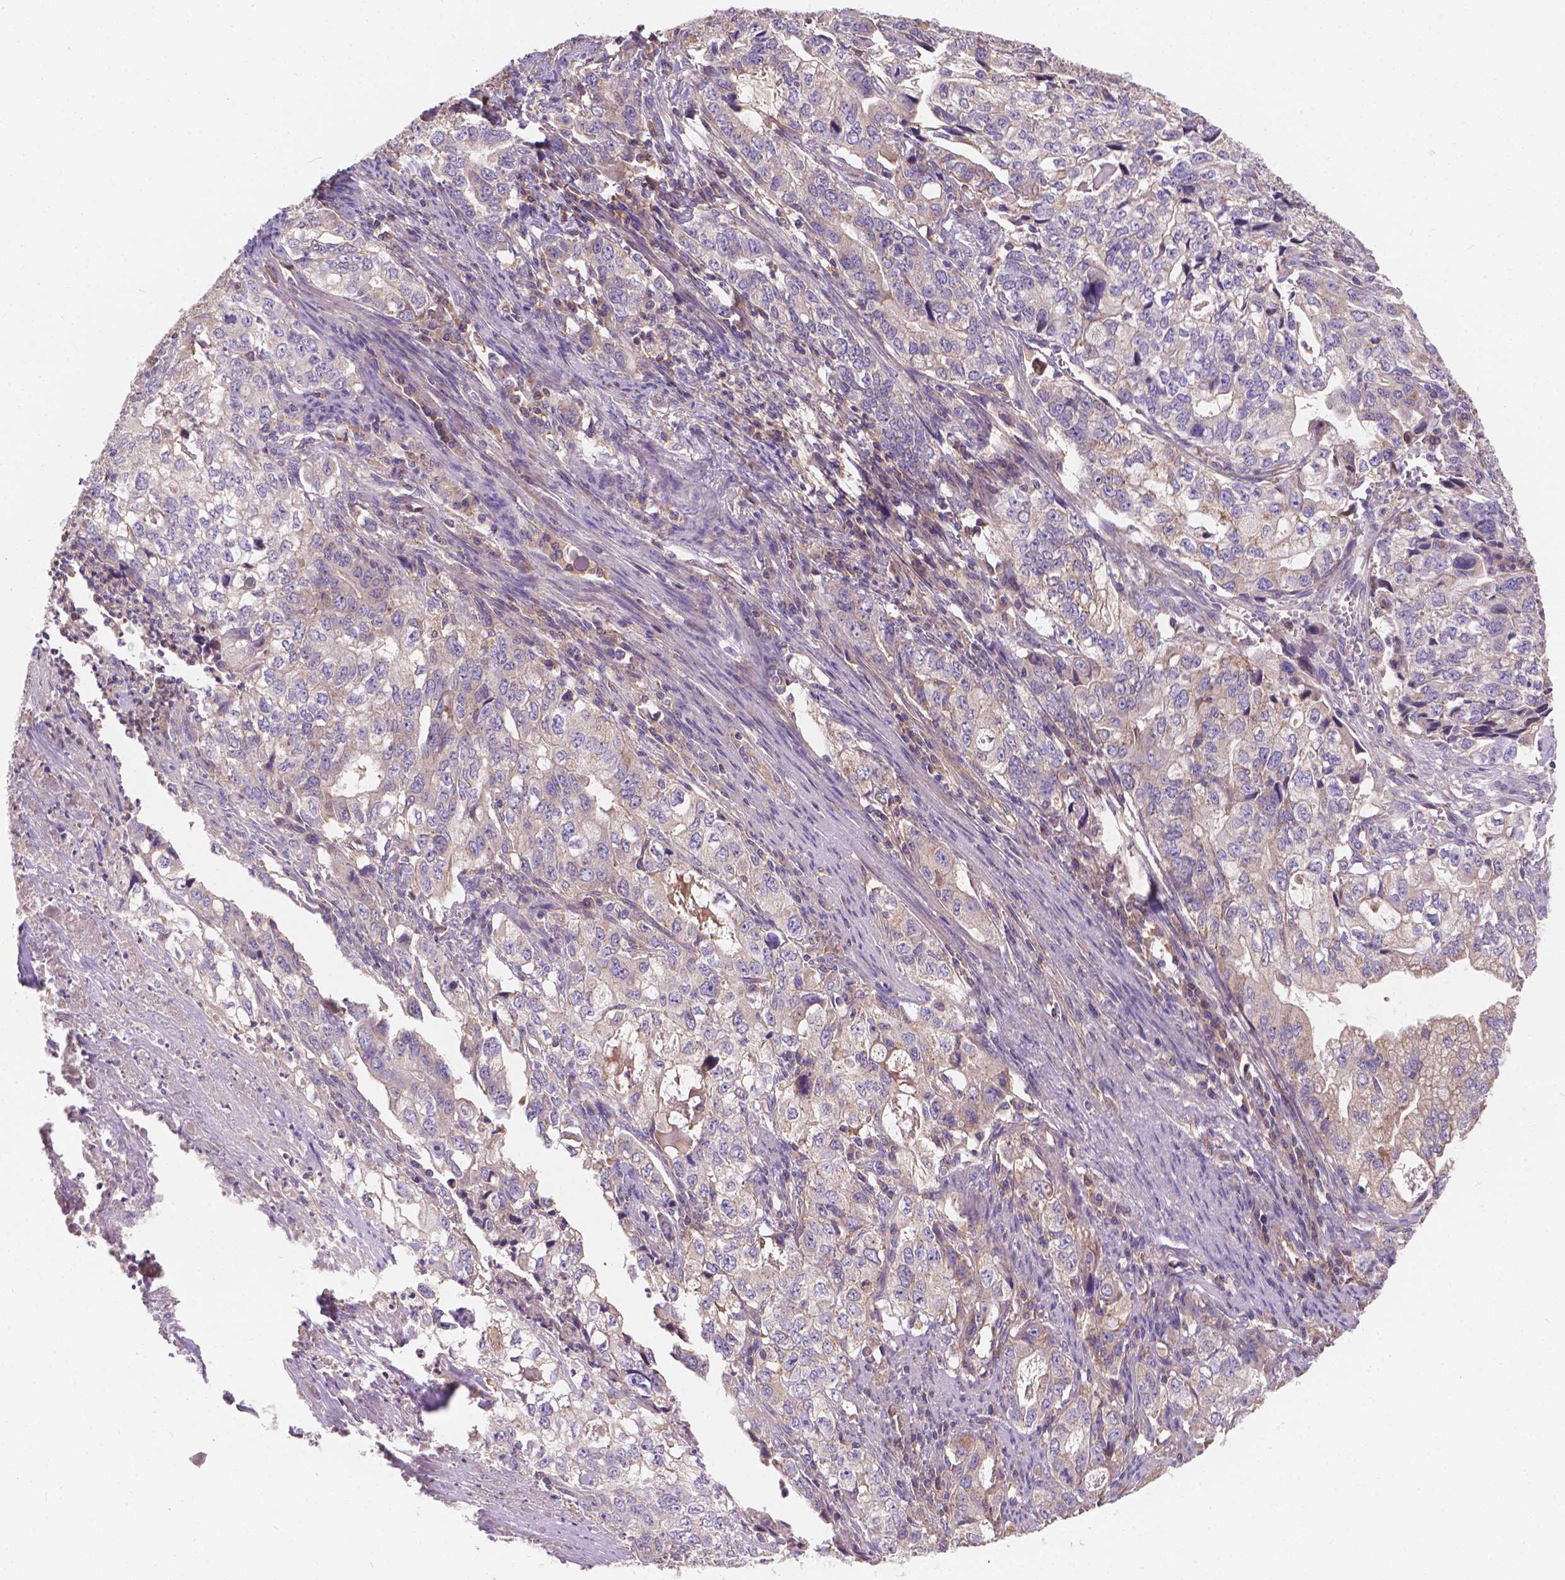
{"staining": {"intensity": "moderate", "quantity": "<25%", "location": "cytoplasmic/membranous"}, "tissue": "stomach cancer", "cell_type": "Tumor cells", "image_type": "cancer", "snomed": [{"axis": "morphology", "description": "Adenocarcinoma, NOS"}, {"axis": "topography", "description": "Stomach, lower"}], "caption": "An IHC histopathology image of tumor tissue is shown. Protein staining in brown labels moderate cytoplasmic/membranous positivity in stomach cancer (adenocarcinoma) within tumor cells.", "gene": "CDK10", "patient": {"sex": "female", "age": 72}}